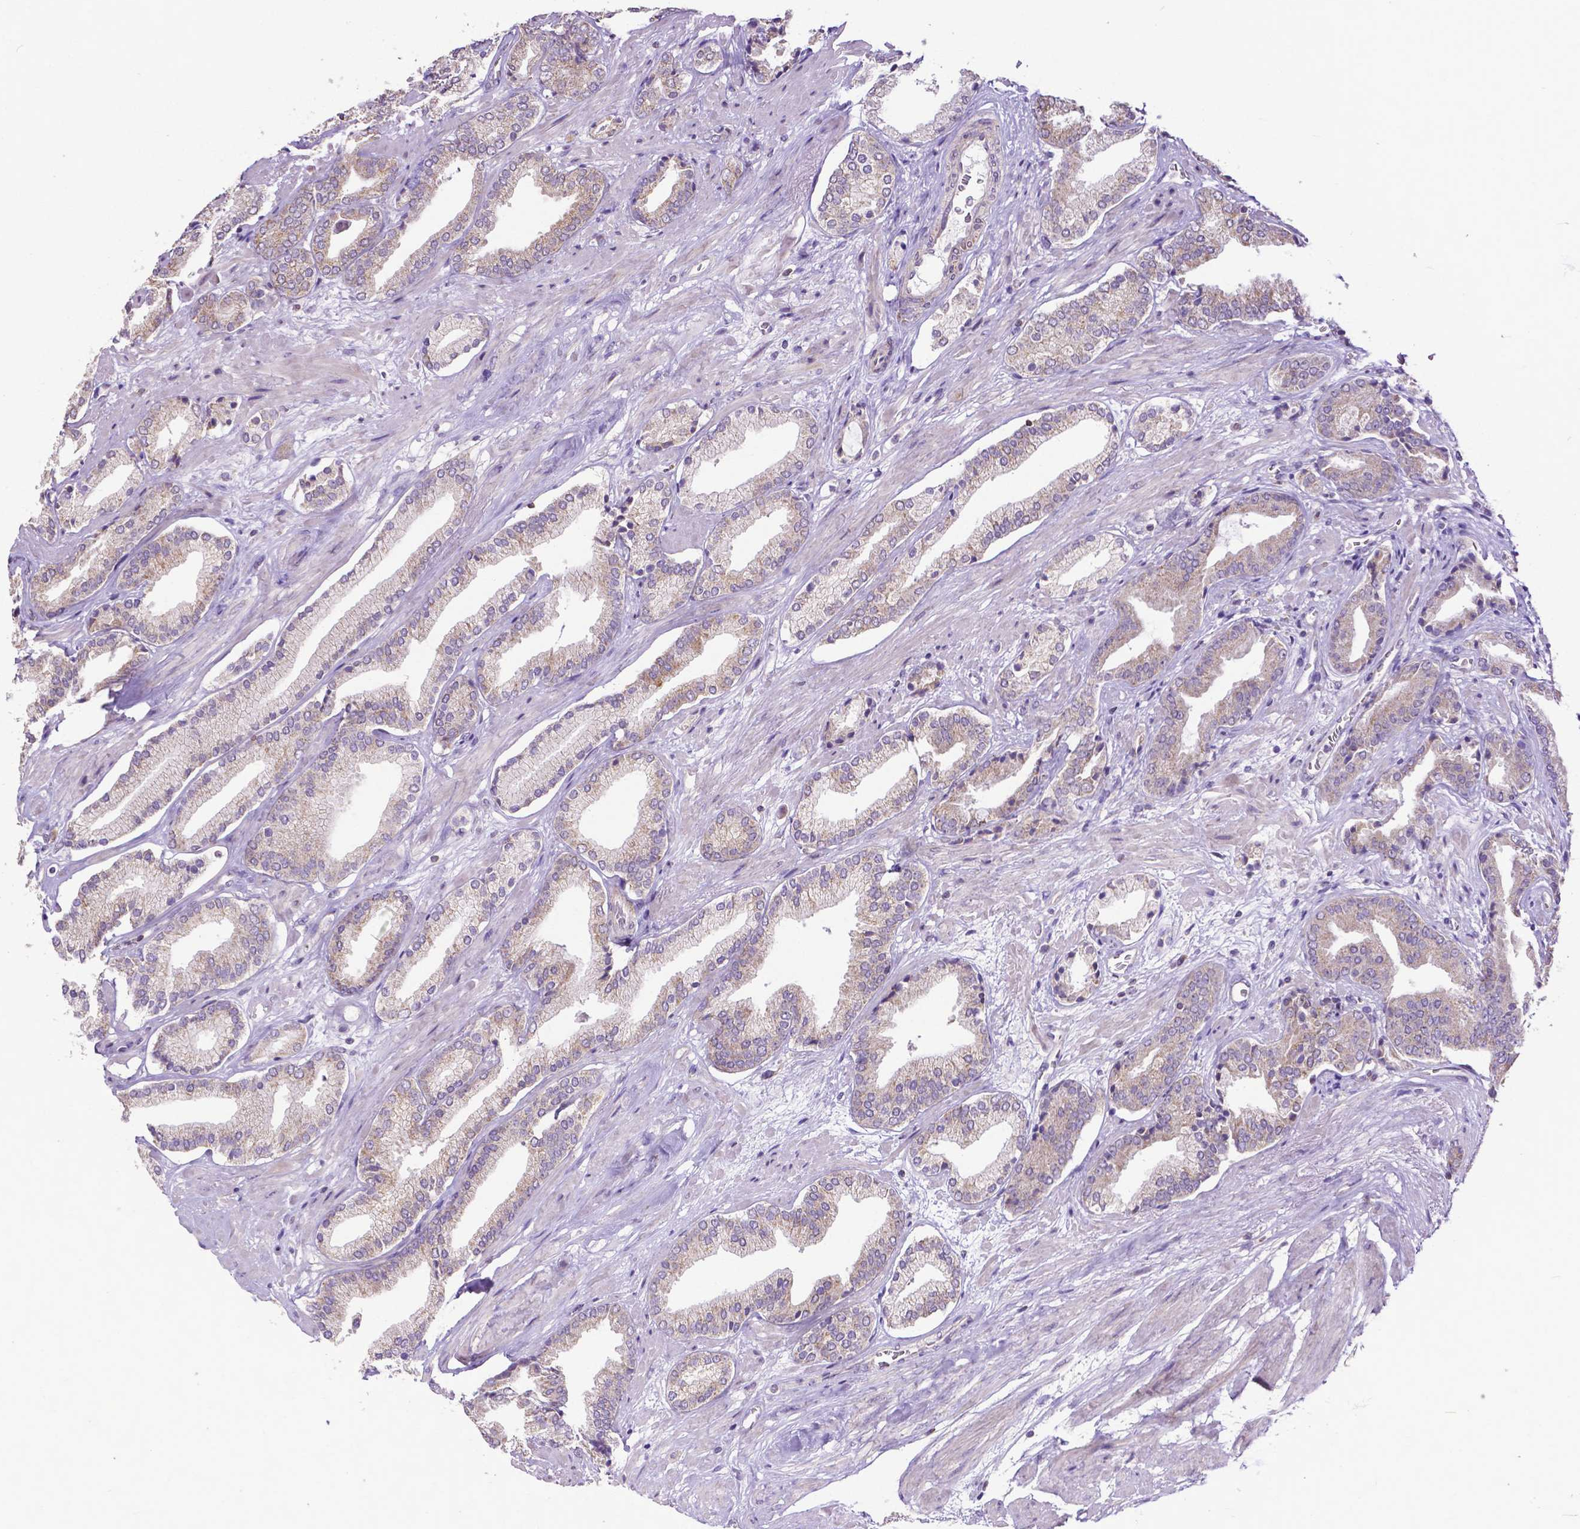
{"staining": {"intensity": "weak", "quantity": ">75%", "location": "cytoplasmic/membranous"}, "tissue": "prostate cancer", "cell_type": "Tumor cells", "image_type": "cancer", "snomed": [{"axis": "morphology", "description": "Adenocarcinoma, High grade"}, {"axis": "topography", "description": "Prostate"}], "caption": "Weak cytoplasmic/membranous staining for a protein is appreciated in approximately >75% of tumor cells of prostate cancer using immunohistochemistry.", "gene": "MCL1", "patient": {"sex": "male", "age": 56}}